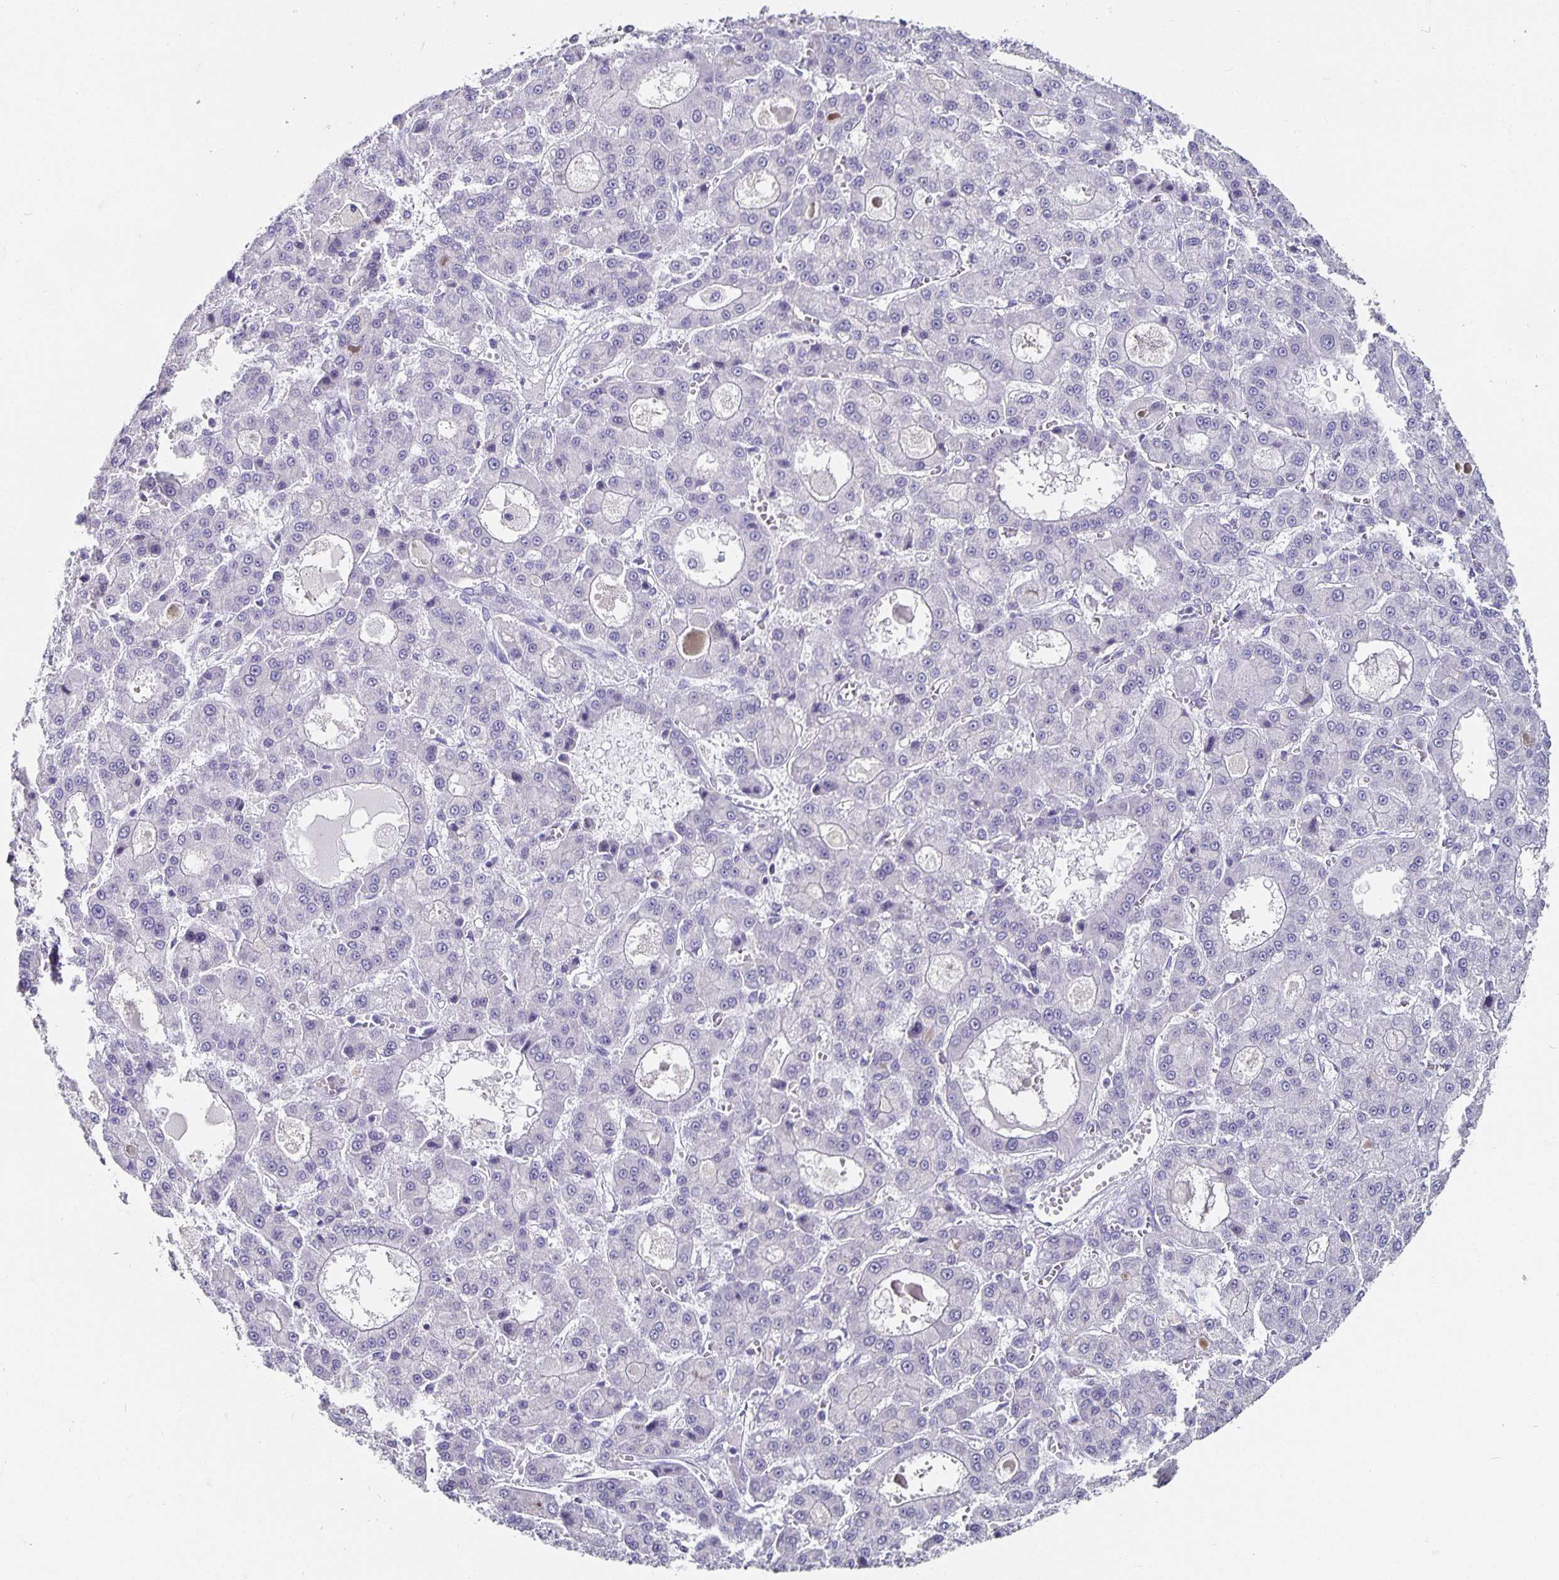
{"staining": {"intensity": "negative", "quantity": "none", "location": "none"}, "tissue": "liver cancer", "cell_type": "Tumor cells", "image_type": "cancer", "snomed": [{"axis": "morphology", "description": "Carcinoma, Hepatocellular, NOS"}, {"axis": "topography", "description": "Liver"}], "caption": "Tumor cells are negative for protein expression in human liver cancer.", "gene": "CHGA", "patient": {"sex": "male", "age": 70}}